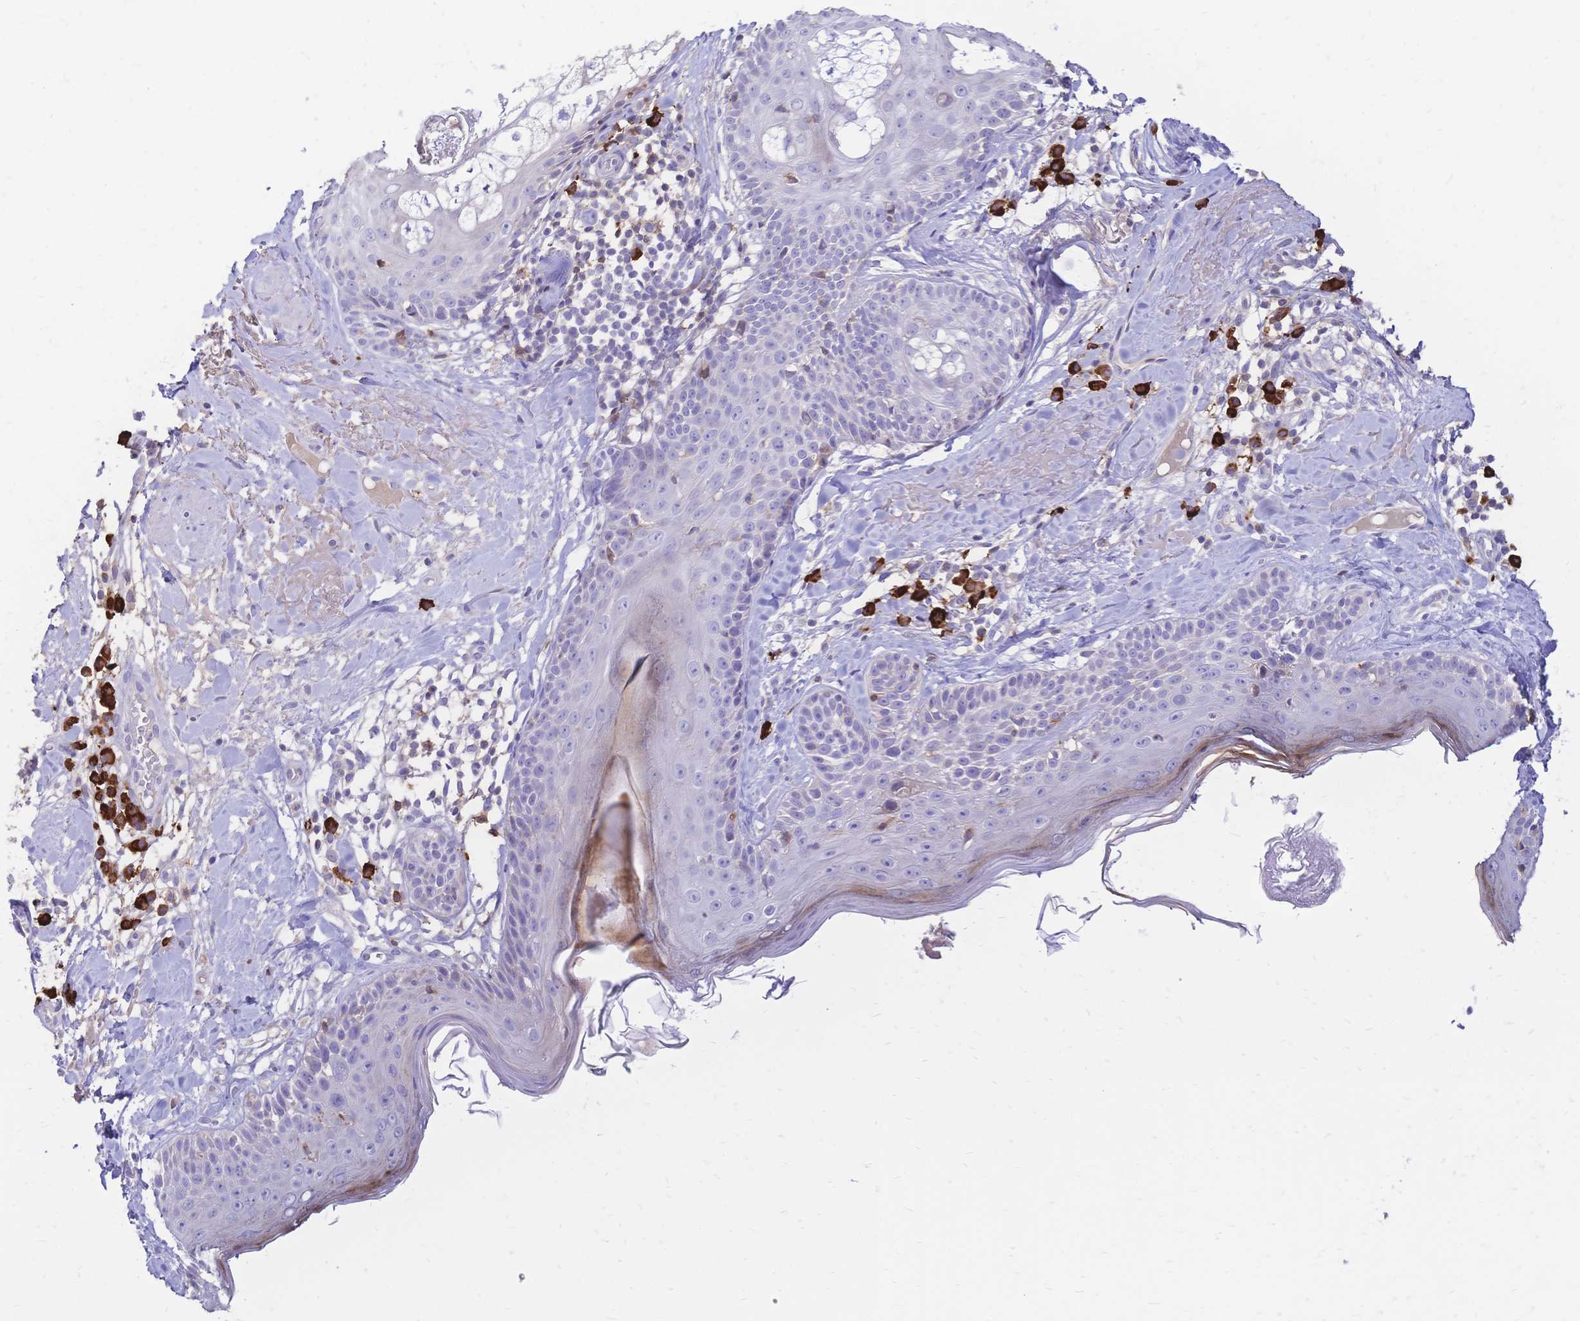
{"staining": {"intensity": "negative", "quantity": "none", "location": "none"}, "tissue": "skin", "cell_type": "Fibroblasts", "image_type": "normal", "snomed": [{"axis": "morphology", "description": "Normal tissue, NOS"}, {"axis": "topography", "description": "Skin"}], "caption": "Micrograph shows no protein expression in fibroblasts of benign skin. The staining was performed using DAB to visualize the protein expression in brown, while the nuclei were stained in blue with hematoxylin (Magnification: 20x).", "gene": "IL2RA", "patient": {"sex": "male", "age": 73}}